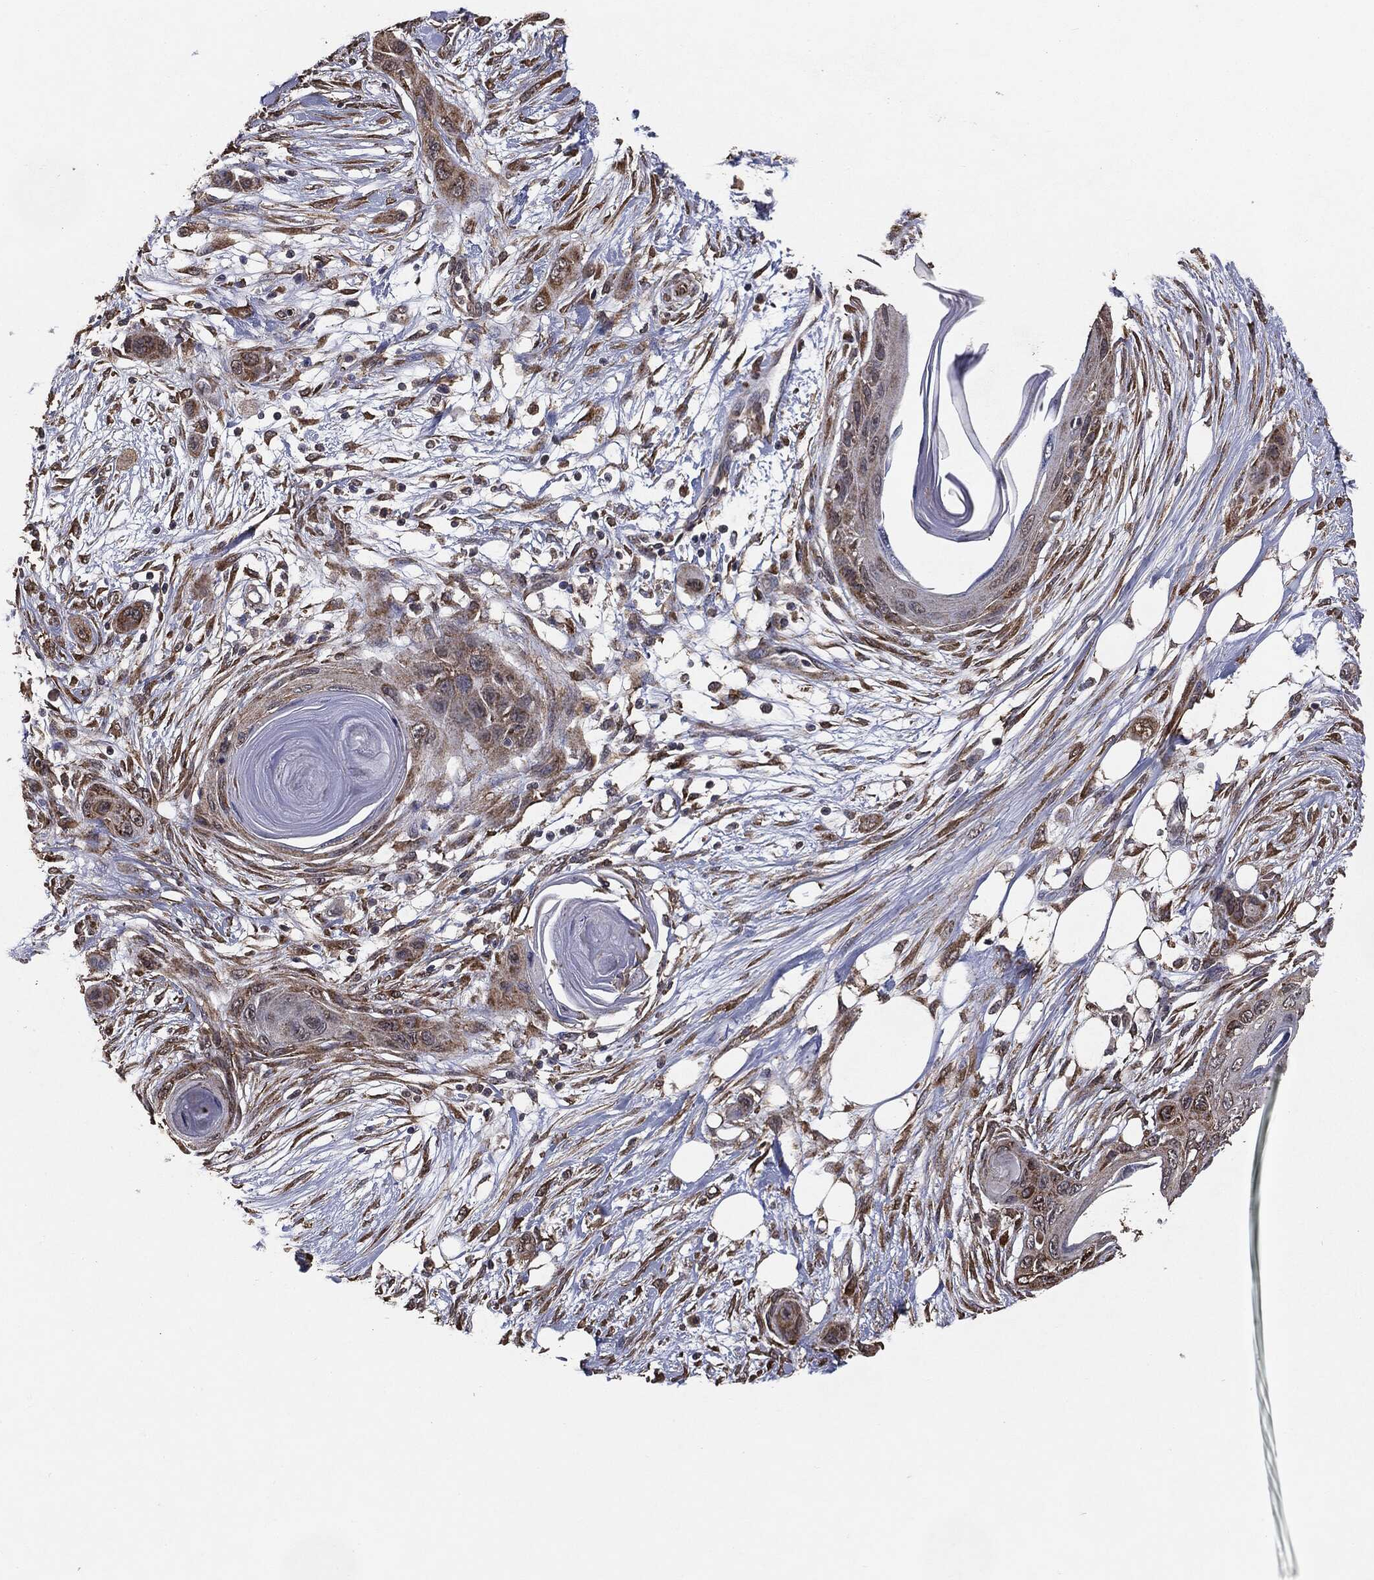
{"staining": {"intensity": "weak", "quantity": "<25%", "location": "cytoplasmic/membranous"}, "tissue": "skin cancer", "cell_type": "Tumor cells", "image_type": "cancer", "snomed": [{"axis": "morphology", "description": "Squamous cell carcinoma, NOS"}, {"axis": "topography", "description": "Skin"}], "caption": "The image reveals no staining of tumor cells in squamous cell carcinoma (skin).", "gene": "MTOR", "patient": {"sex": "male", "age": 79}}